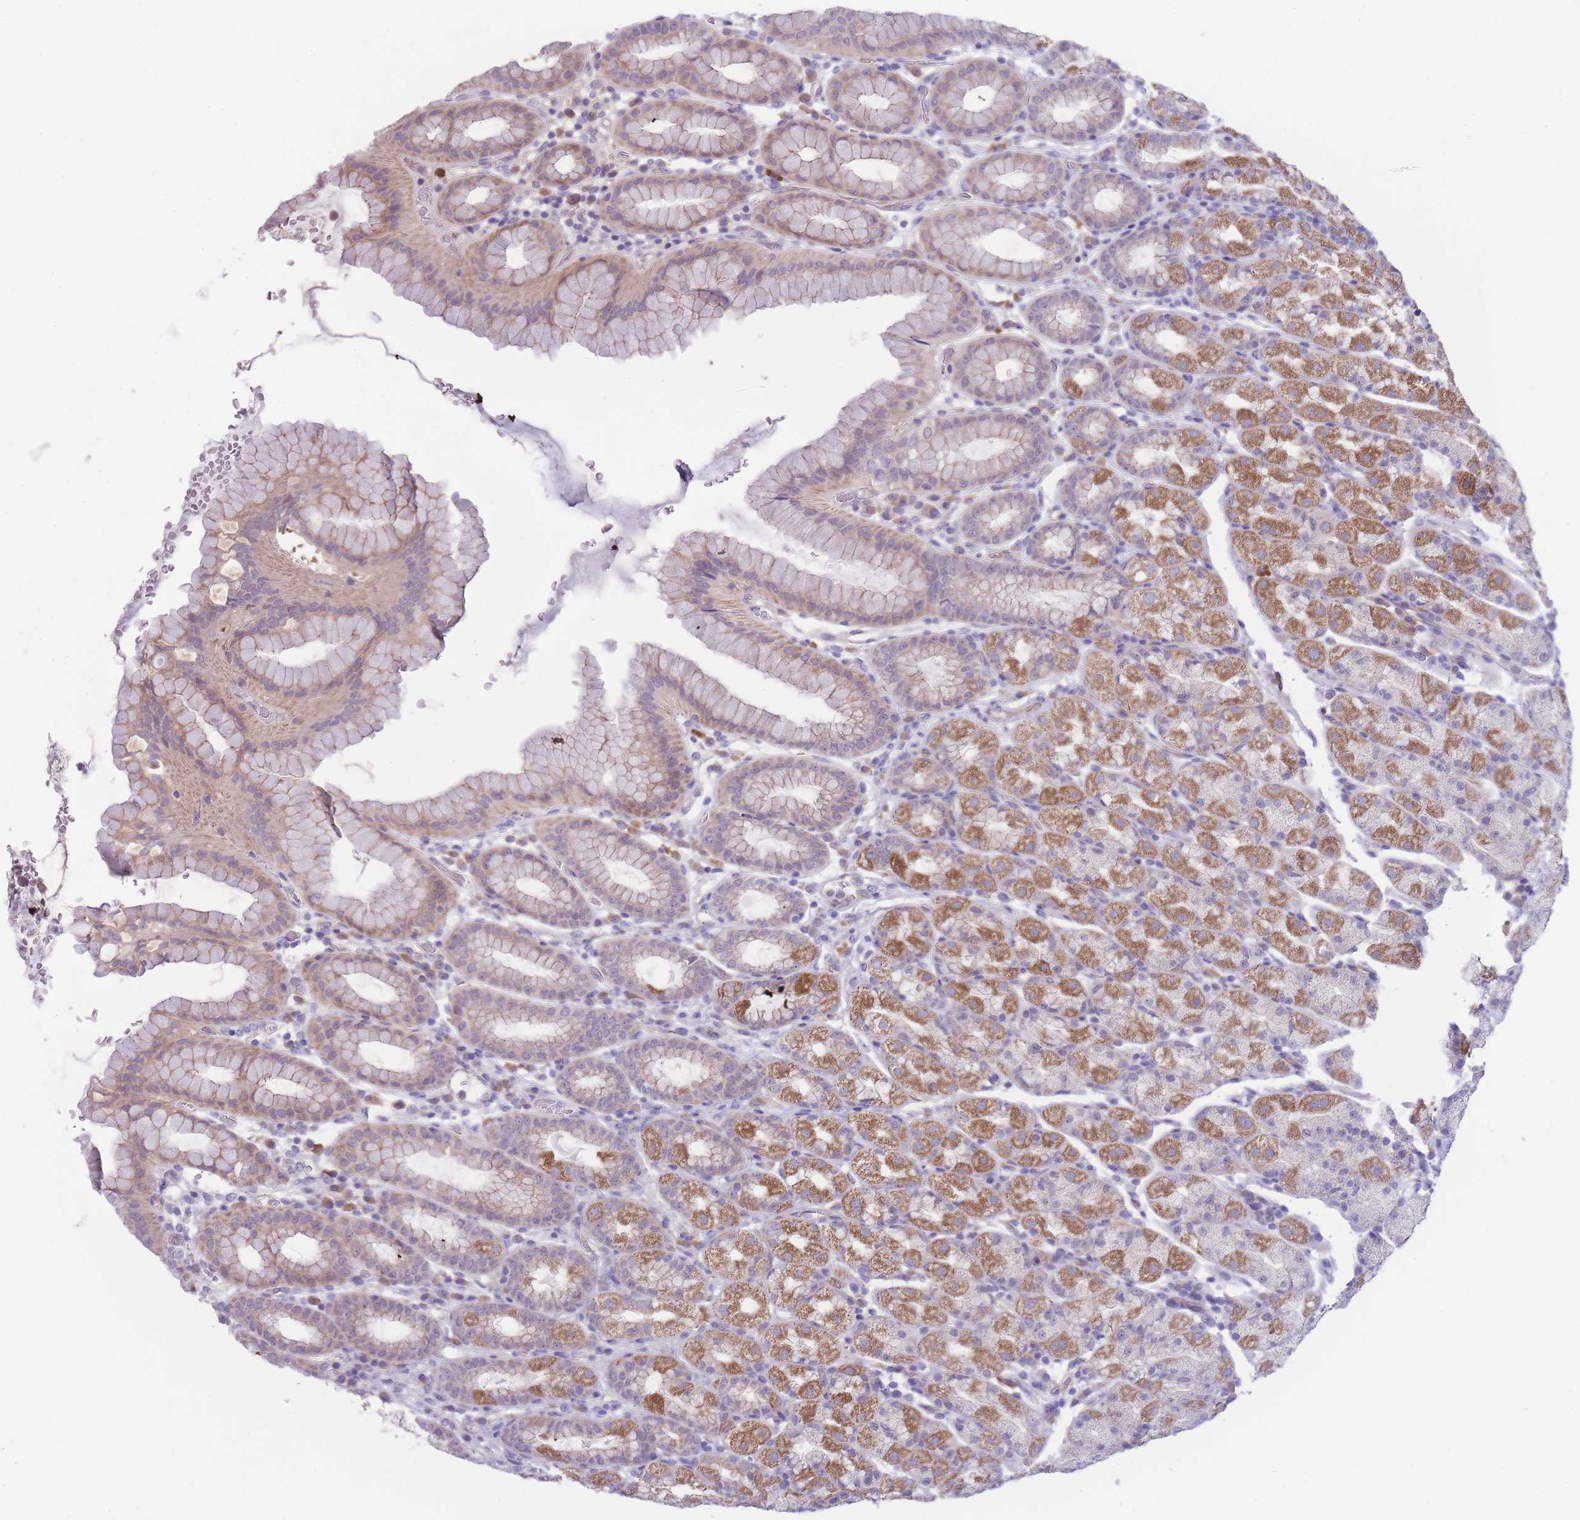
{"staining": {"intensity": "strong", "quantity": "25%-75%", "location": "cytoplasmic/membranous"}, "tissue": "stomach", "cell_type": "Glandular cells", "image_type": "normal", "snomed": [{"axis": "morphology", "description": "Normal tissue, NOS"}, {"axis": "topography", "description": "Stomach, upper"}, {"axis": "topography", "description": "Stomach, lower"}, {"axis": "topography", "description": "Small intestine"}], "caption": "A brown stain labels strong cytoplasmic/membranous positivity of a protein in glandular cells of benign stomach. The staining is performed using DAB brown chromogen to label protein expression. The nuclei are counter-stained blue using hematoxylin.", "gene": "DCANP1", "patient": {"sex": "male", "age": 68}}